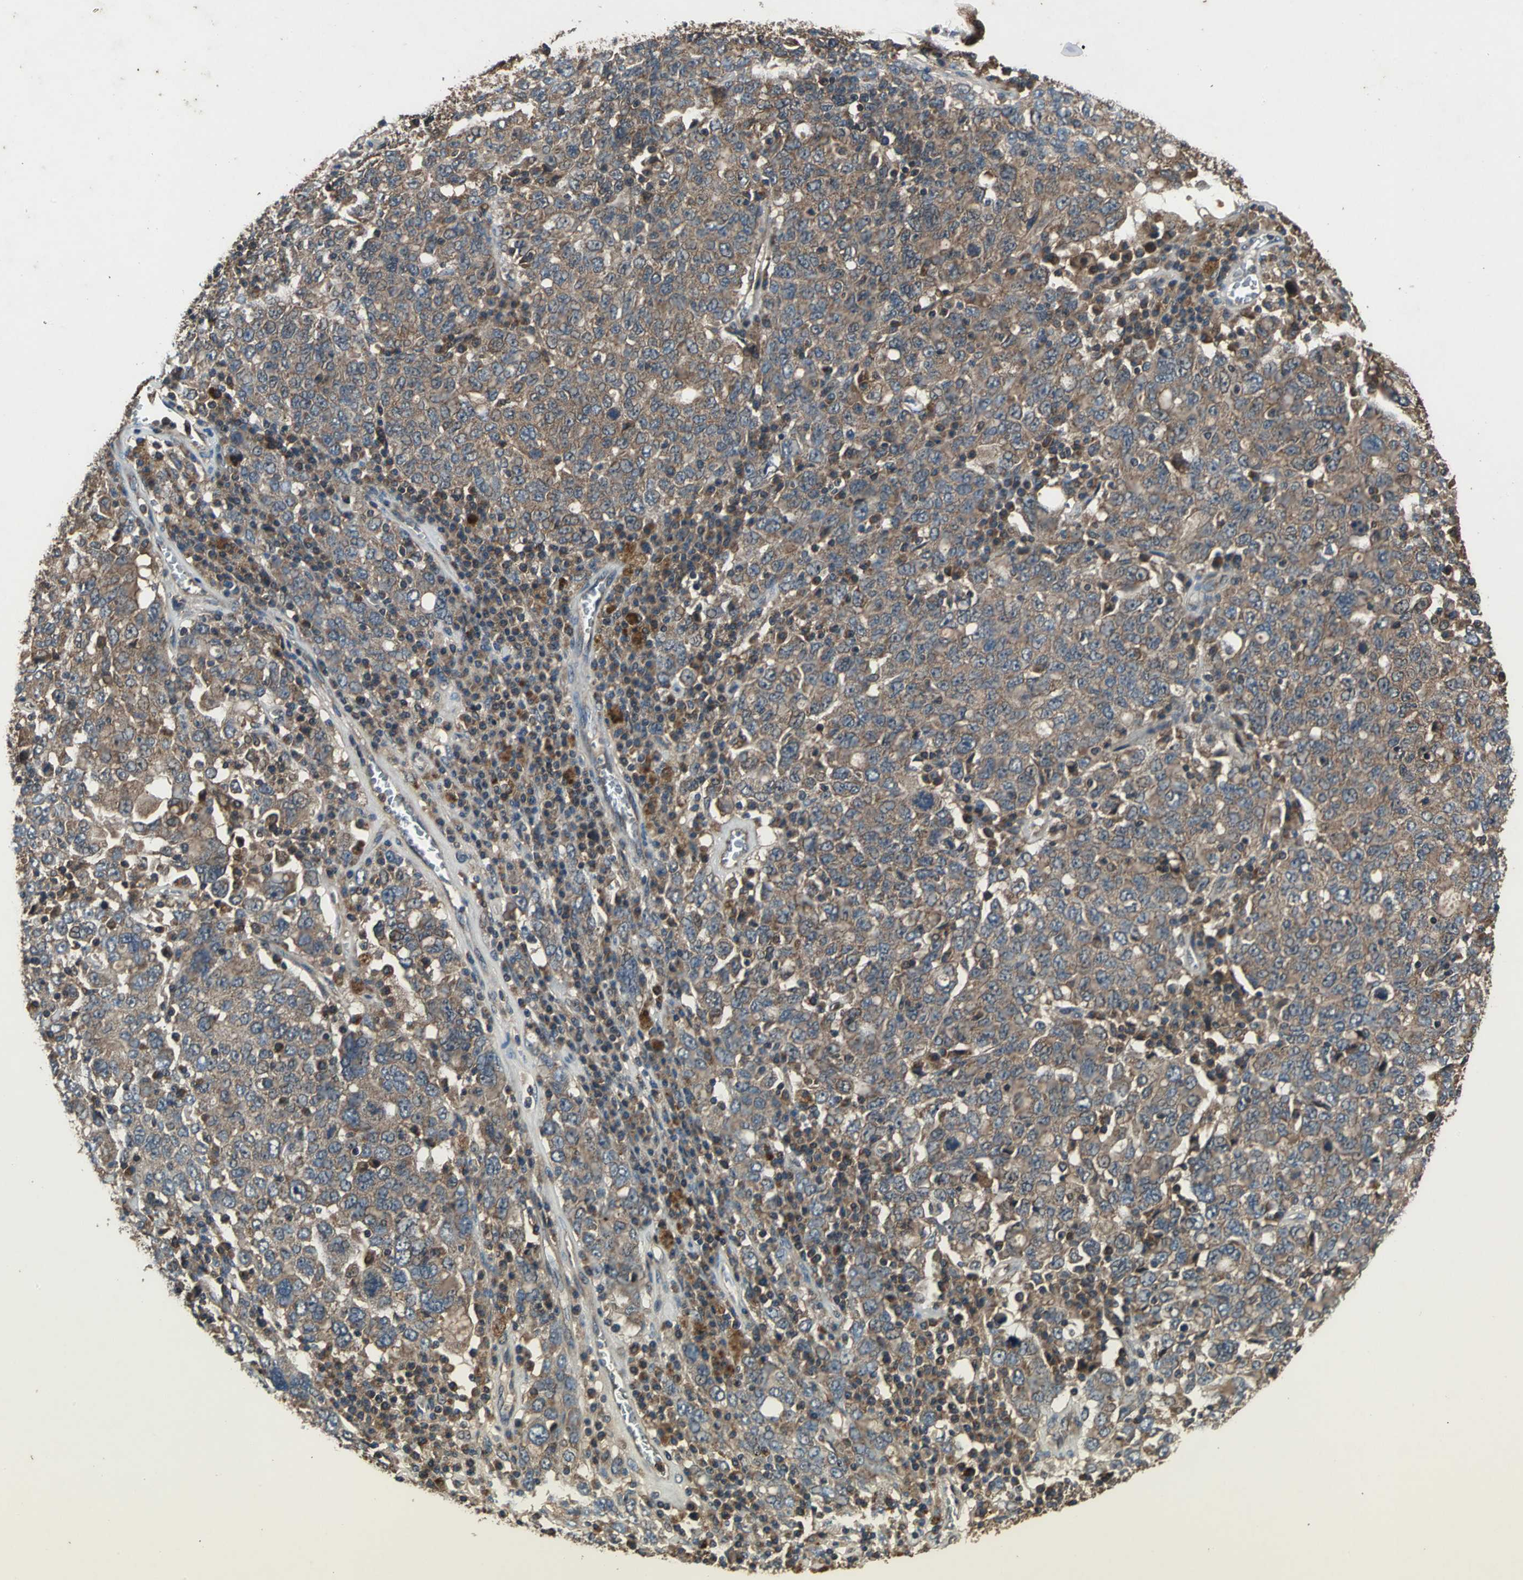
{"staining": {"intensity": "strong", "quantity": ">75%", "location": "cytoplasmic/membranous"}, "tissue": "ovarian cancer", "cell_type": "Tumor cells", "image_type": "cancer", "snomed": [{"axis": "morphology", "description": "Carcinoma, endometroid"}, {"axis": "topography", "description": "Ovary"}], "caption": "An immunohistochemistry (IHC) histopathology image of neoplastic tissue is shown. Protein staining in brown labels strong cytoplasmic/membranous positivity in ovarian endometroid carcinoma within tumor cells.", "gene": "ZNF608", "patient": {"sex": "female", "age": 62}}